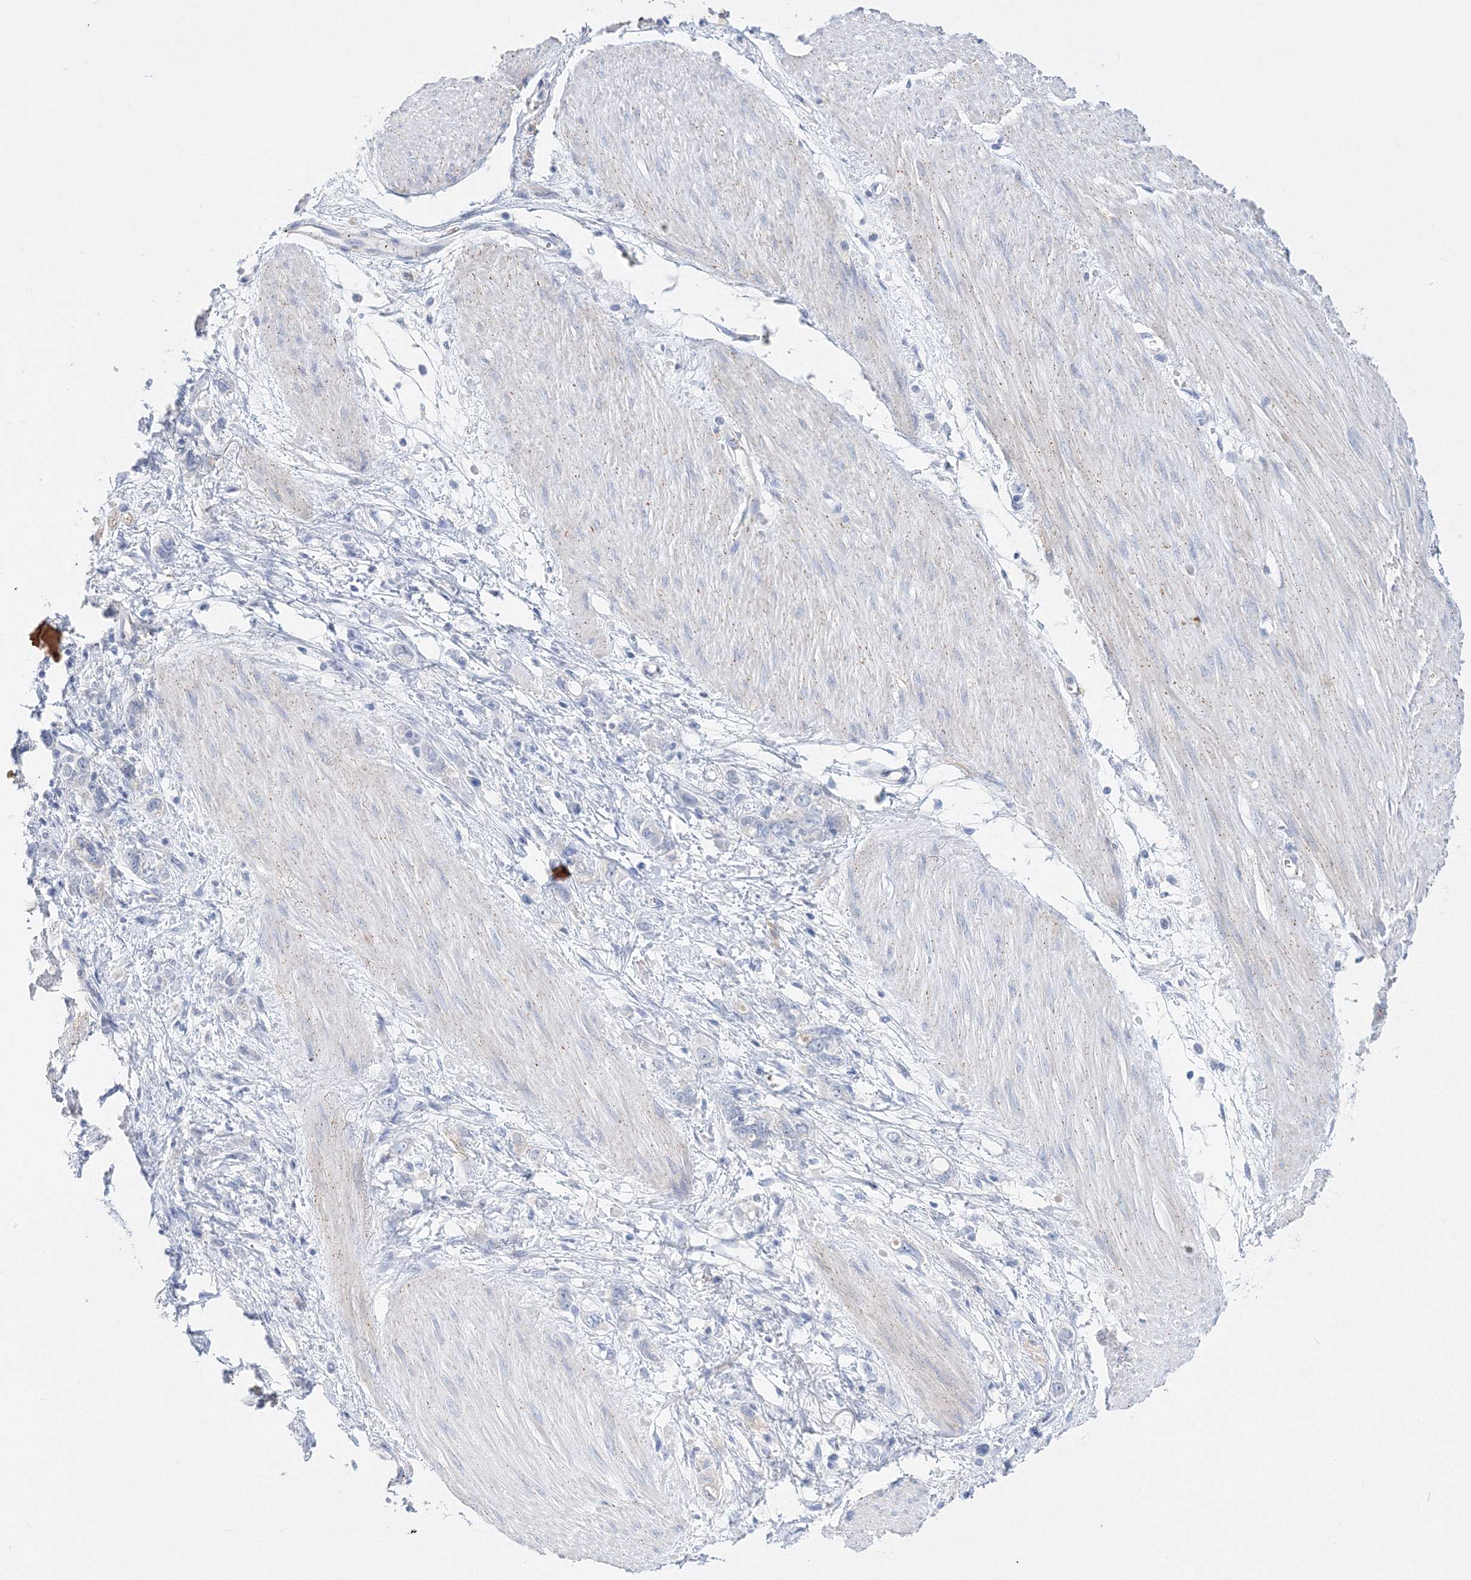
{"staining": {"intensity": "negative", "quantity": "none", "location": "none"}, "tissue": "stomach cancer", "cell_type": "Tumor cells", "image_type": "cancer", "snomed": [{"axis": "morphology", "description": "Adenocarcinoma, NOS"}, {"axis": "topography", "description": "Stomach"}], "caption": "Stomach adenocarcinoma was stained to show a protein in brown. There is no significant expression in tumor cells.", "gene": "AASDH", "patient": {"sex": "female", "age": 76}}